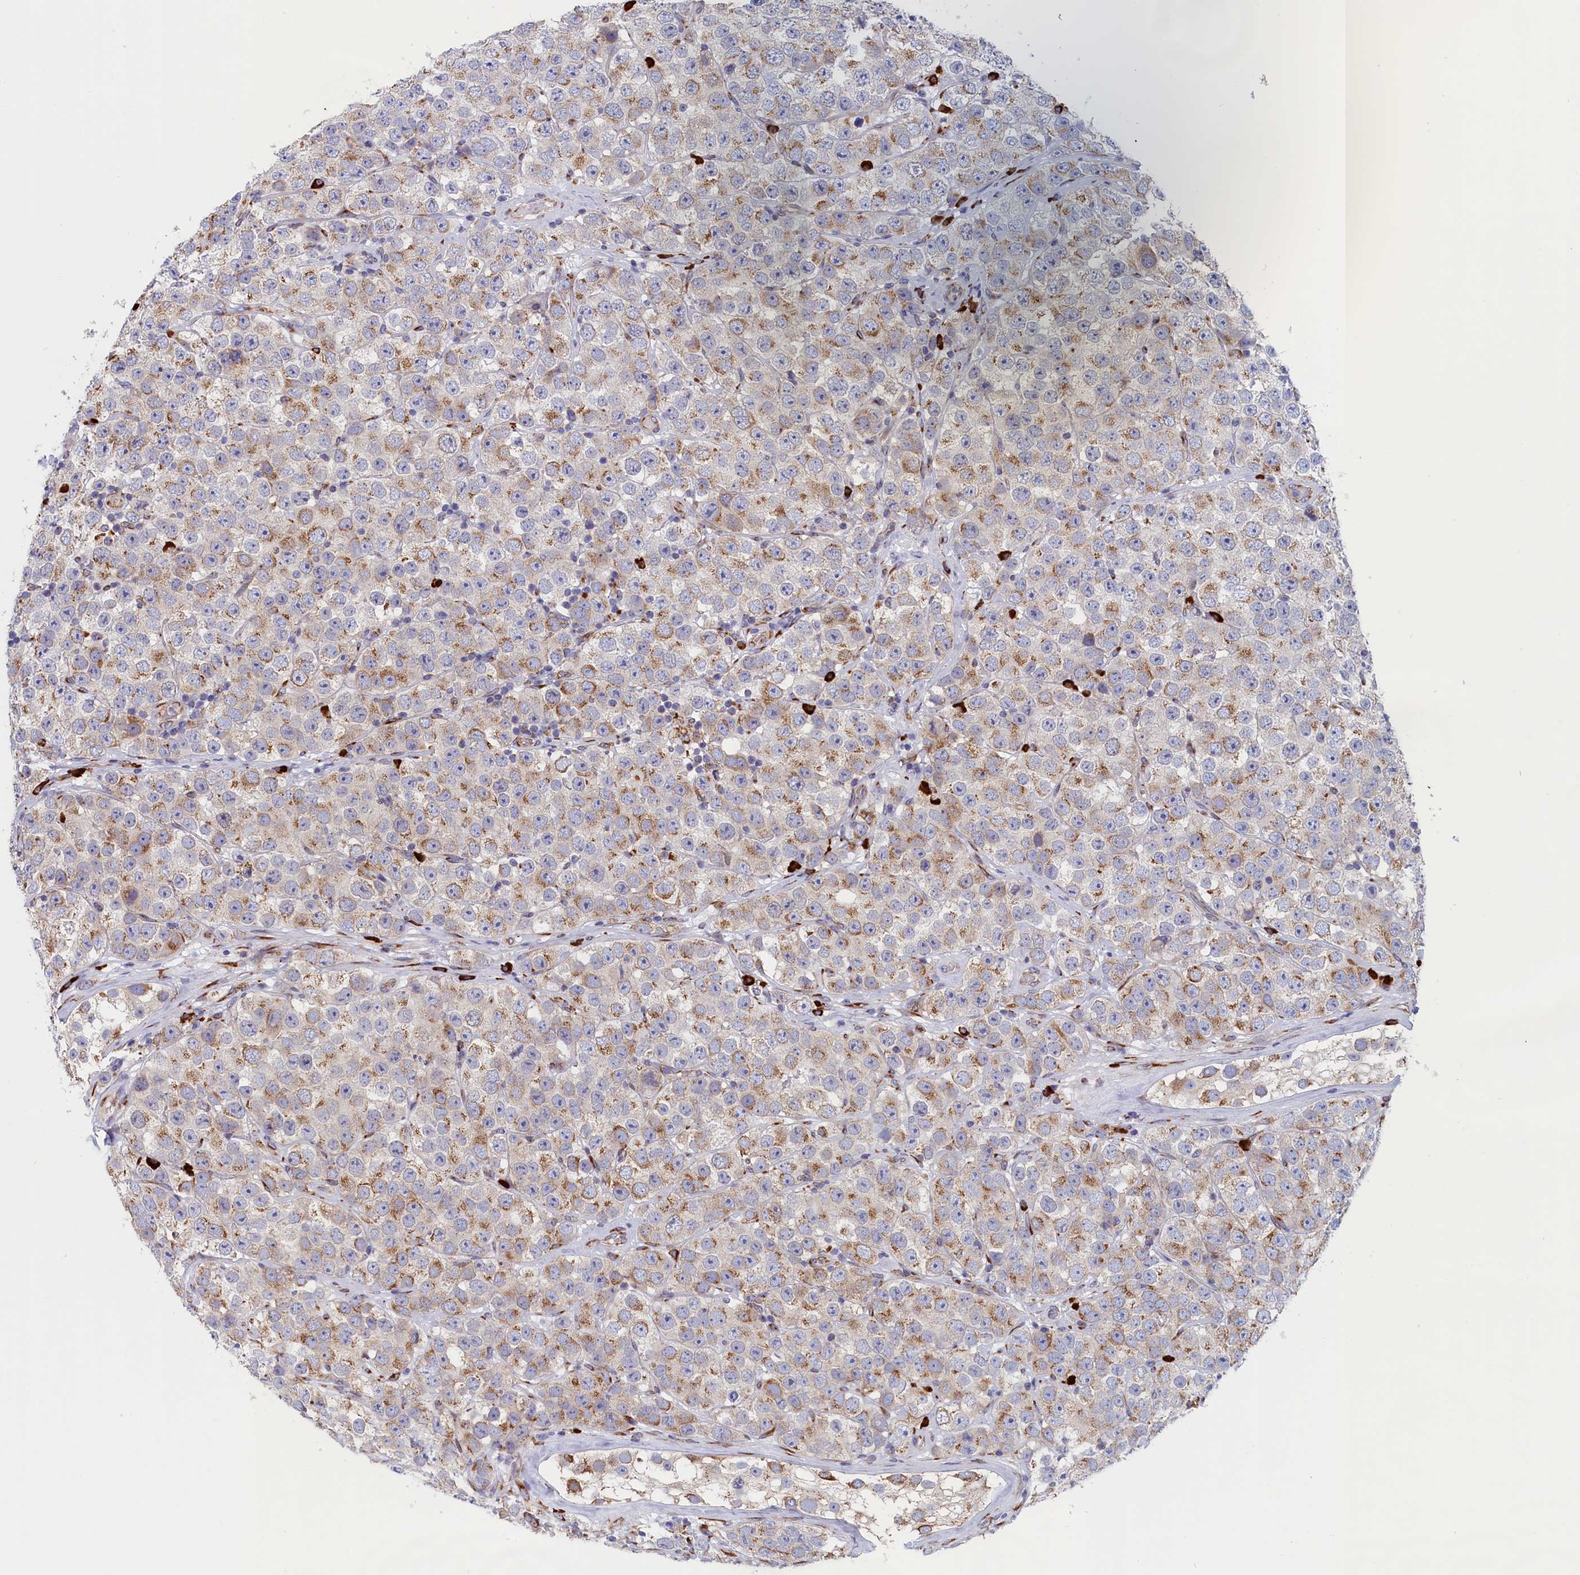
{"staining": {"intensity": "moderate", "quantity": "<25%", "location": "cytoplasmic/membranous"}, "tissue": "testis cancer", "cell_type": "Tumor cells", "image_type": "cancer", "snomed": [{"axis": "morphology", "description": "Seminoma, NOS"}, {"axis": "topography", "description": "Testis"}], "caption": "Approximately <25% of tumor cells in human testis seminoma reveal moderate cytoplasmic/membranous protein staining as visualized by brown immunohistochemical staining.", "gene": "CCDC68", "patient": {"sex": "male", "age": 28}}